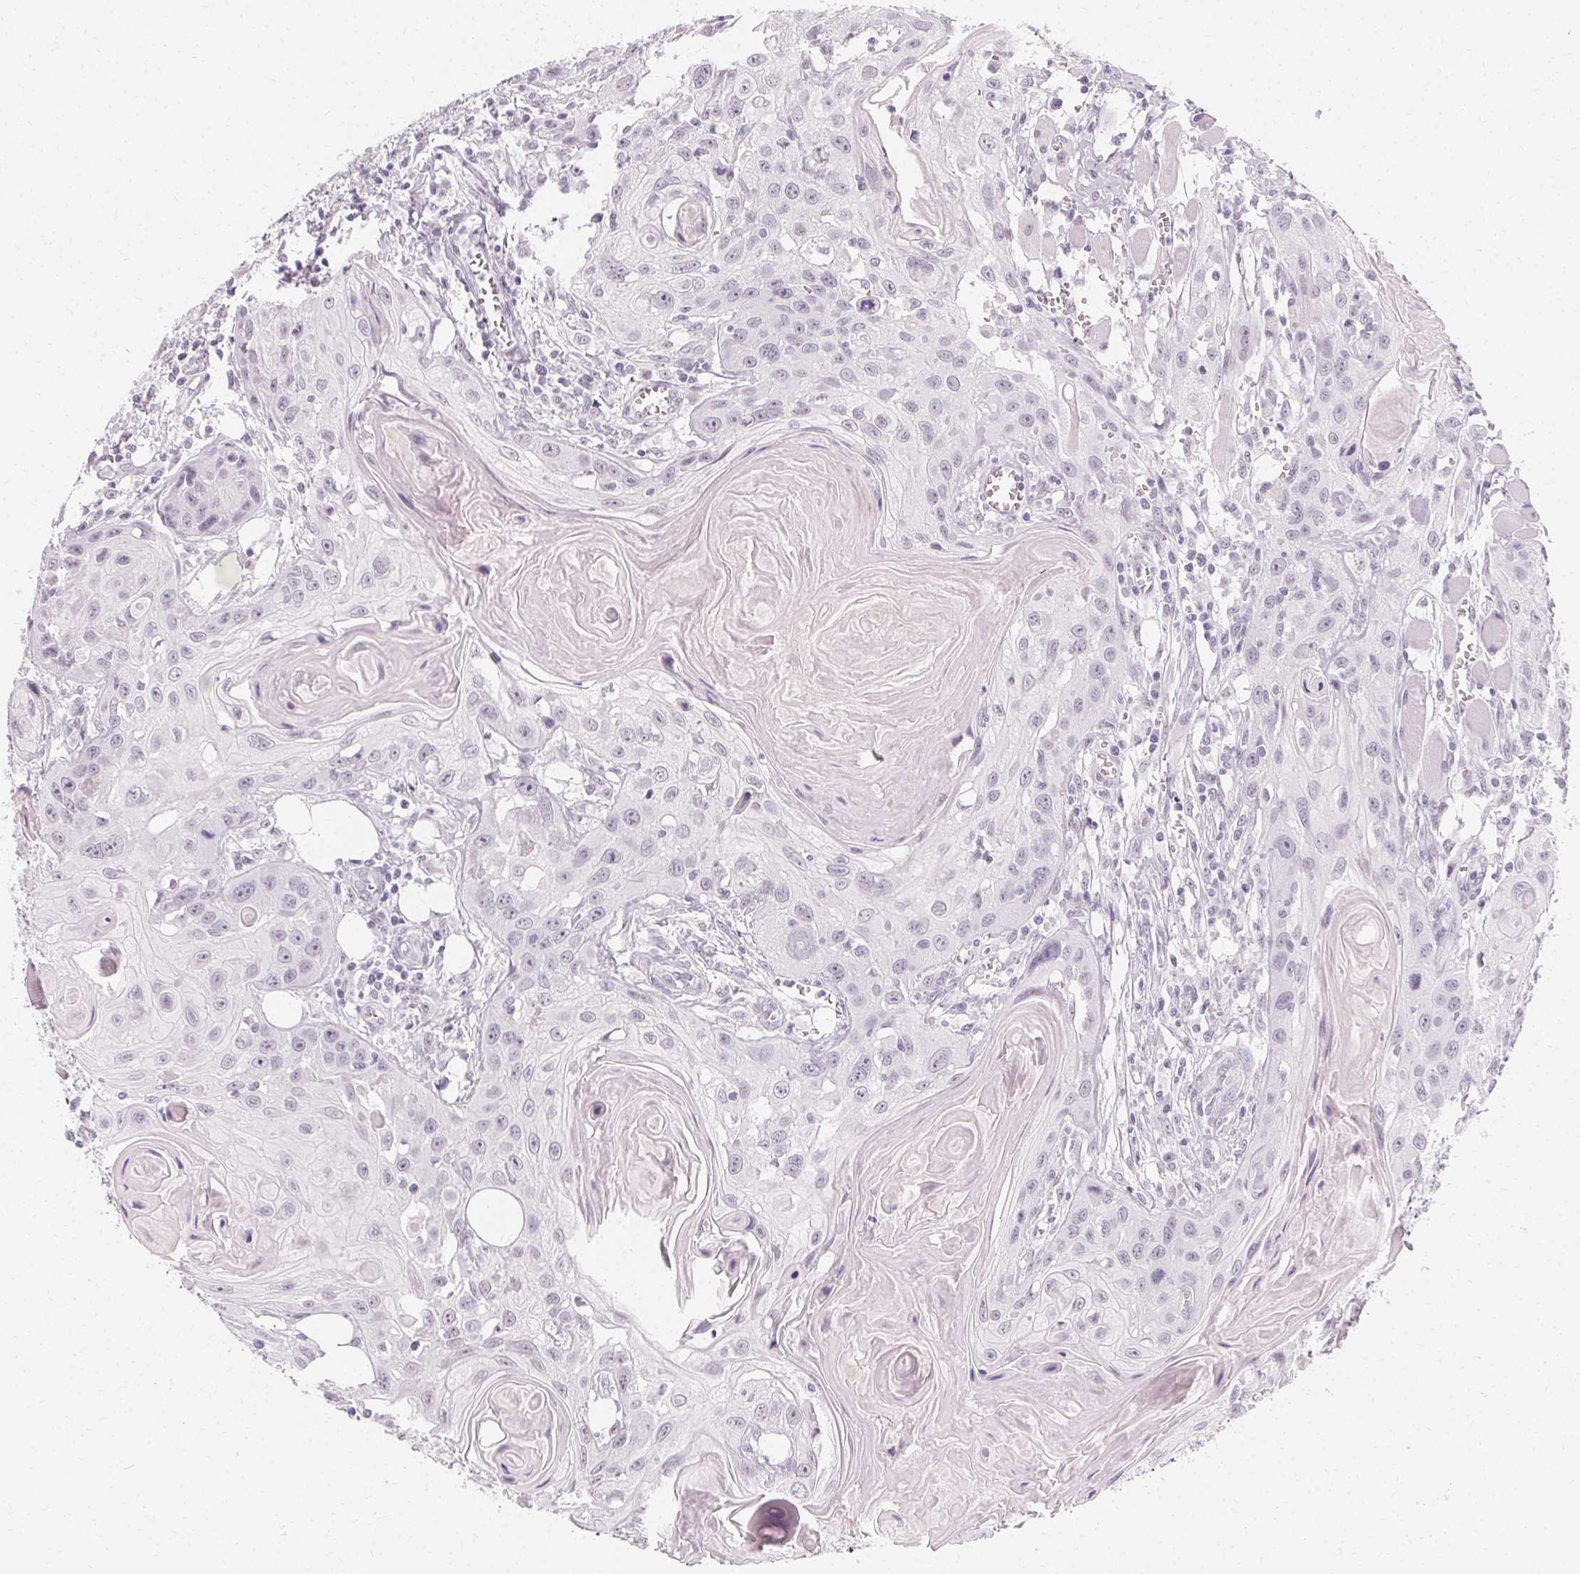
{"staining": {"intensity": "negative", "quantity": "none", "location": "none"}, "tissue": "head and neck cancer", "cell_type": "Tumor cells", "image_type": "cancer", "snomed": [{"axis": "morphology", "description": "Squamous cell carcinoma, NOS"}, {"axis": "topography", "description": "Oral tissue"}, {"axis": "topography", "description": "Head-Neck"}], "caption": "IHC of squamous cell carcinoma (head and neck) displays no expression in tumor cells. (DAB (3,3'-diaminobenzidine) IHC, high magnification).", "gene": "SYNPR", "patient": {"sex": "male", "age": 58}}